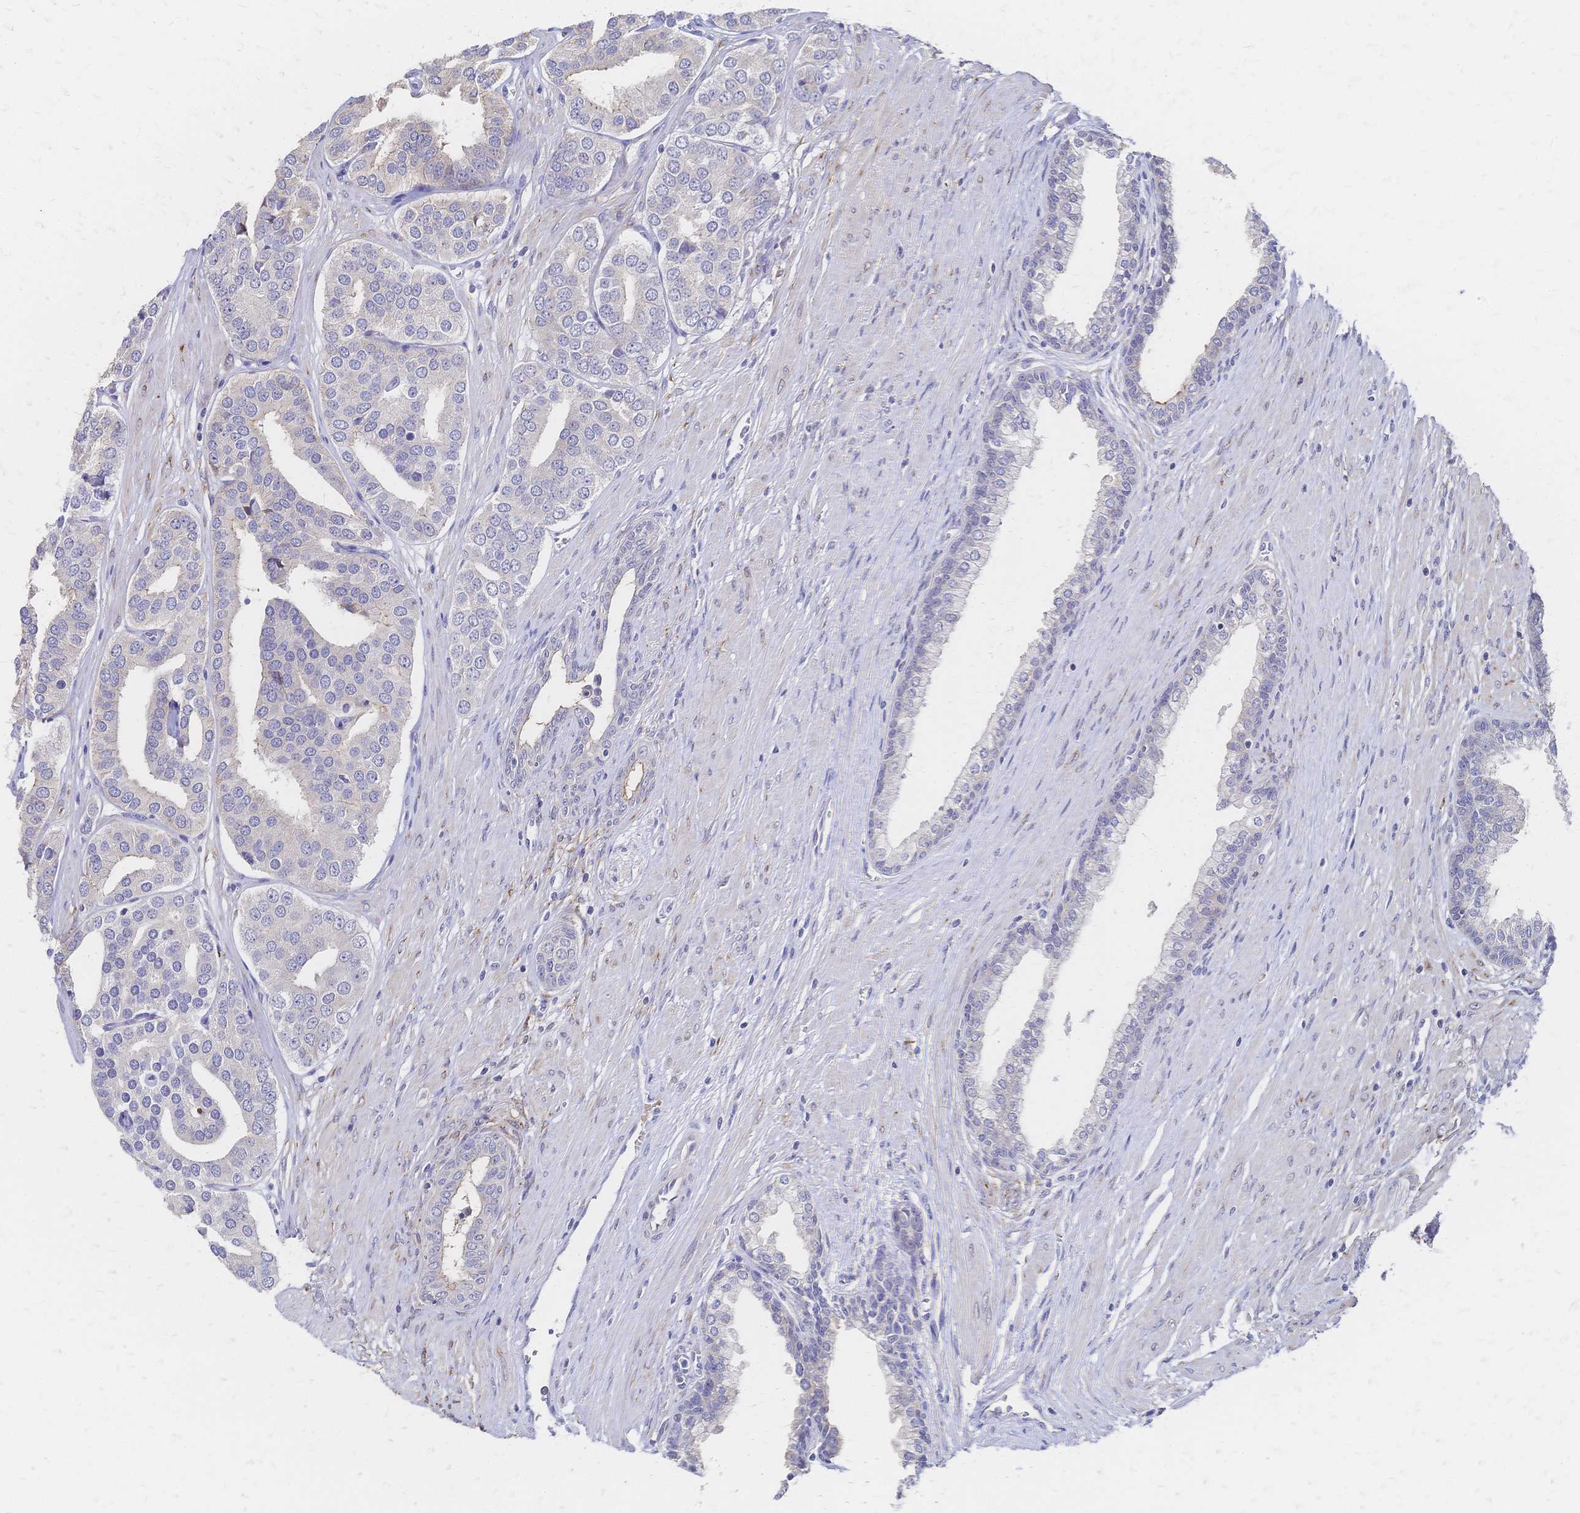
{"staining": {"intensity": "negative", "quantity": "none", "location": "none"}, "tissue": "prostate cancer", "cell_type": "Tumor cells", "image_type": "cancer", "snomed": [{"axis": "morphology", "description": "Adenocarcinoma, High grade"}, {"axis": "topography", "description": "Prostate"}], "caption": "DAB (3,3'-diaminobenzidine) immunohistochemical staining of human prostate cancer demonstrates no significant staining in tumor cells.", "gene": "SLC5A1", "patient": {"sex": "male", "age": 58}}